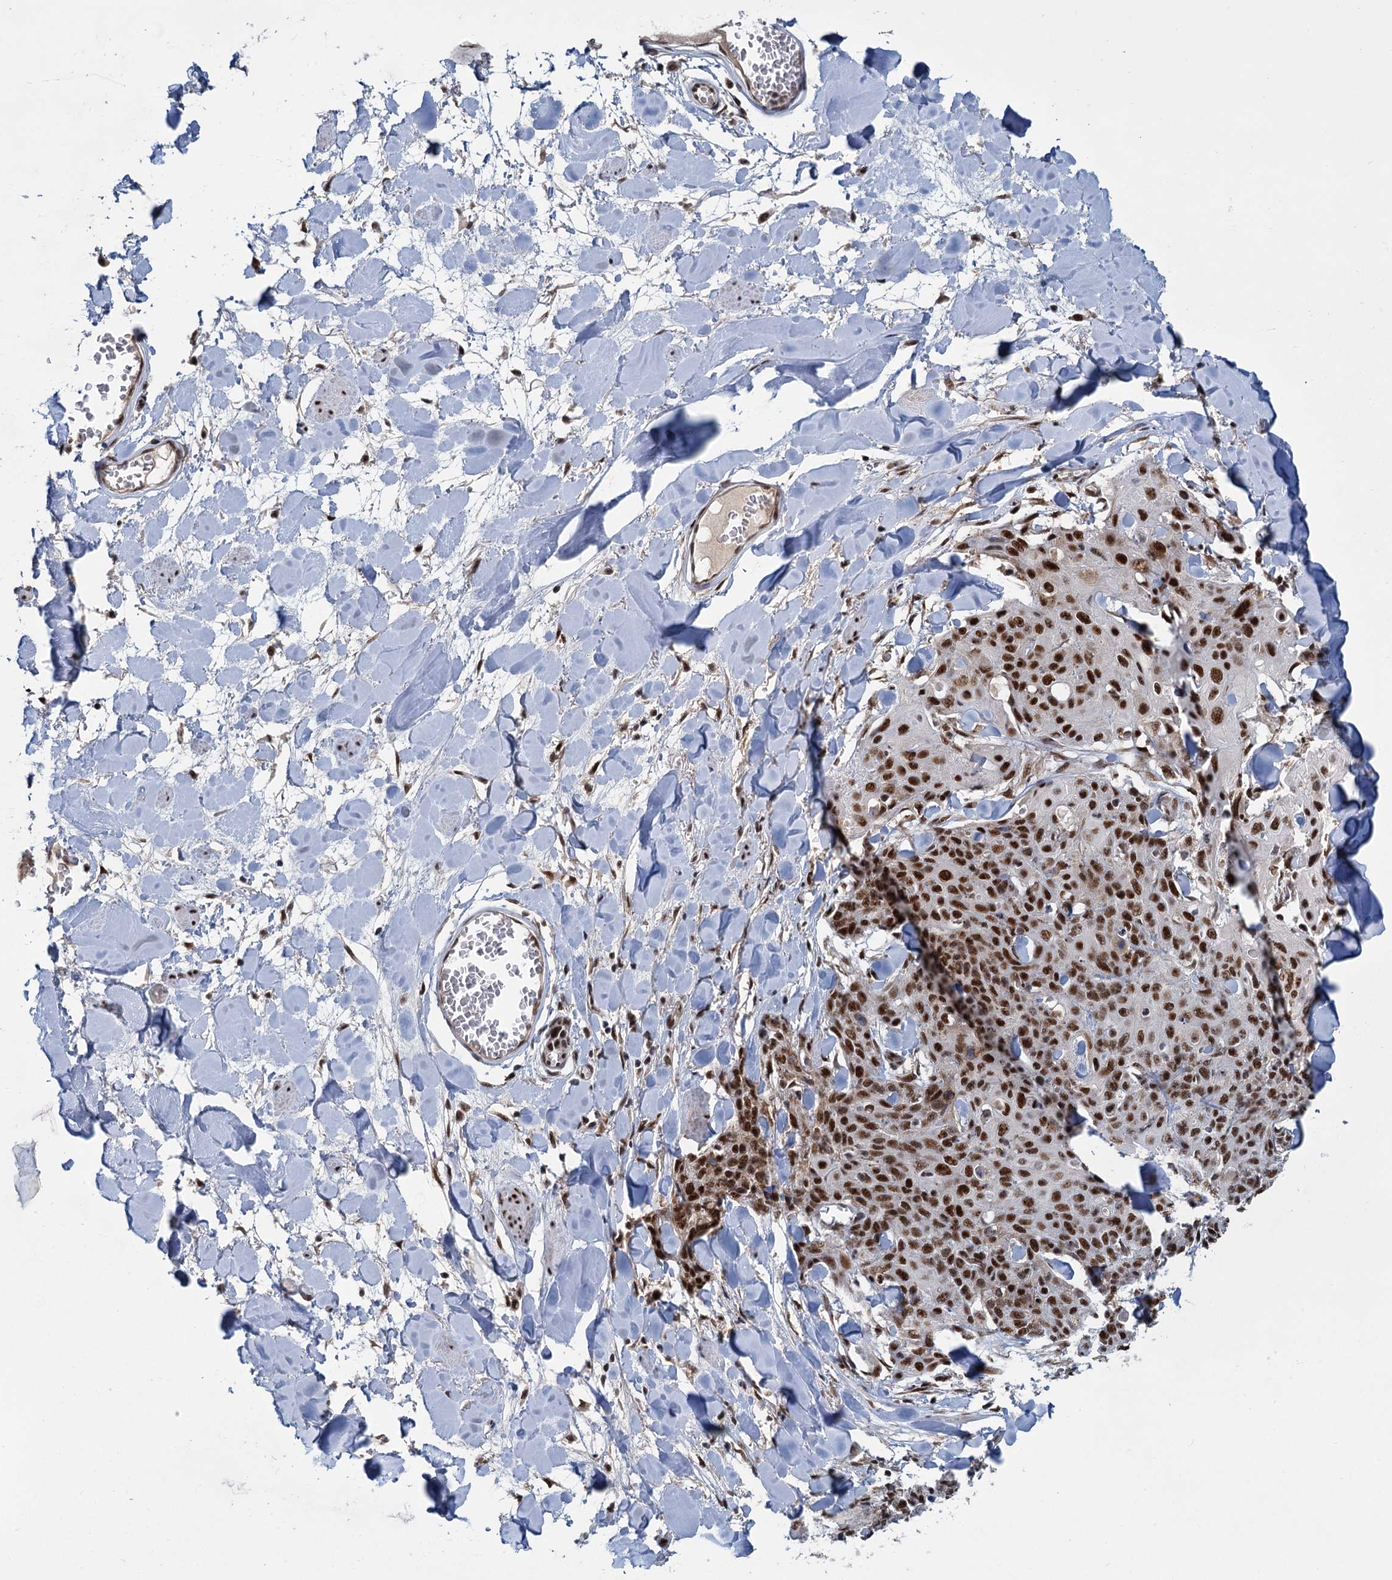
{"staining": {"intensity": "moderate", "quantity": ">75%", "location": "nuclear"}, "tissue": "skin cancer", "cell_type": "Tumor cells", "image_type": "cancer", "snomed": [{"axis": "morphology", "description": "Squamous cell carcinoma, NOS"}, {"axis": "topography", "description": "Skin"}, {"axis": "topography", "description": "Vulva"}], "caption": "Immunohistochemical staining of human skin cancer demonstrates moderate nuclear protein positivity in about >75% of tumor cells.", "gene": "WBP4", "patient": {"sex": "female", "age": 85}}